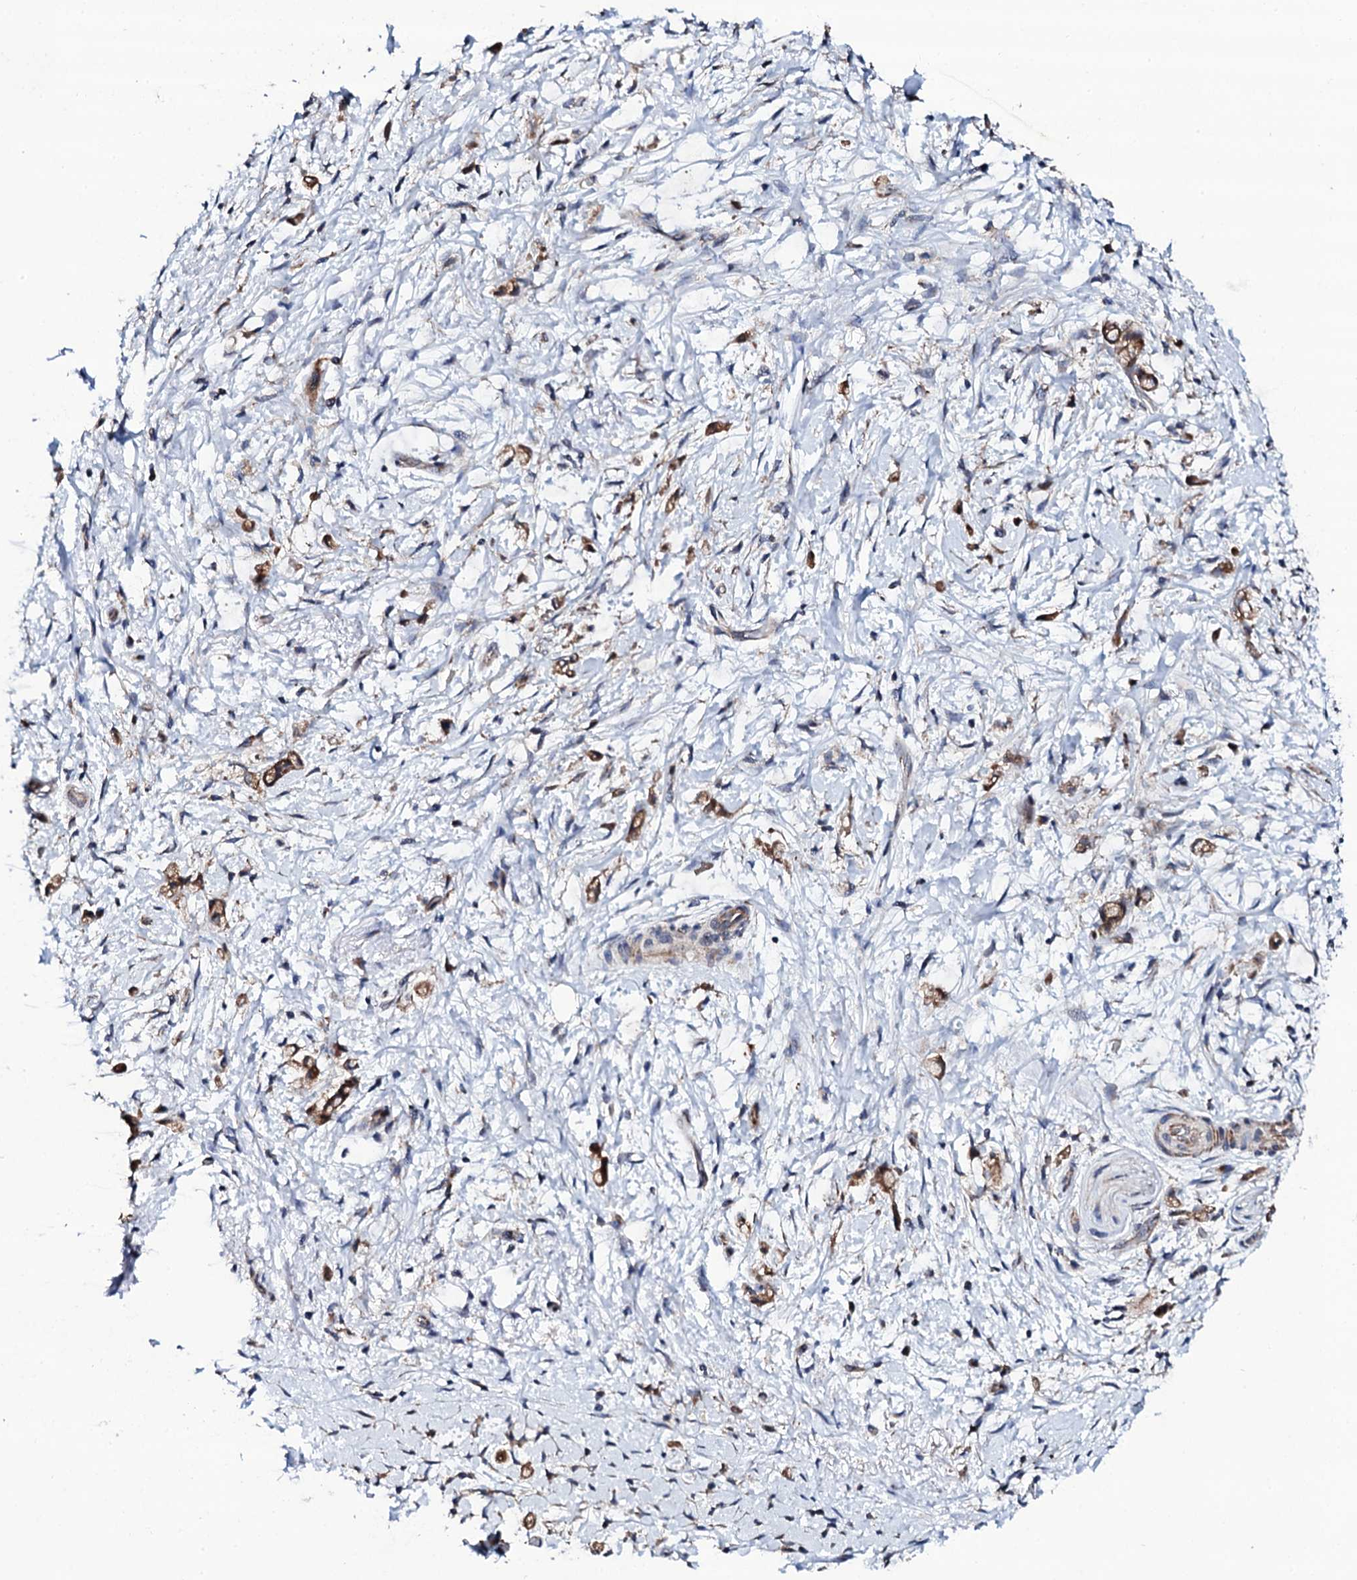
{"staining": {"intensity": "strong", "quantity": ">75%", "location": "cytoplasmic/membranous"}, "tissue": "stomach cancer", "cell_type": "Tumor cells", "image_type": "cancer", "snomed": [{"axis": "morphology", "description": "Adenocarcinoma, NOS"}, {"axis": "topography", "description": "Stomach"}], "caption": "The photomicrograph exhibits immunohistochemical staining of stomach adenocarcinoma. There is strong cytoplasmic/membranous expression is identified in approximately >75% of tumor cells.", "gene": "COG4", "patient": {"sex": "female", "age": 60}}